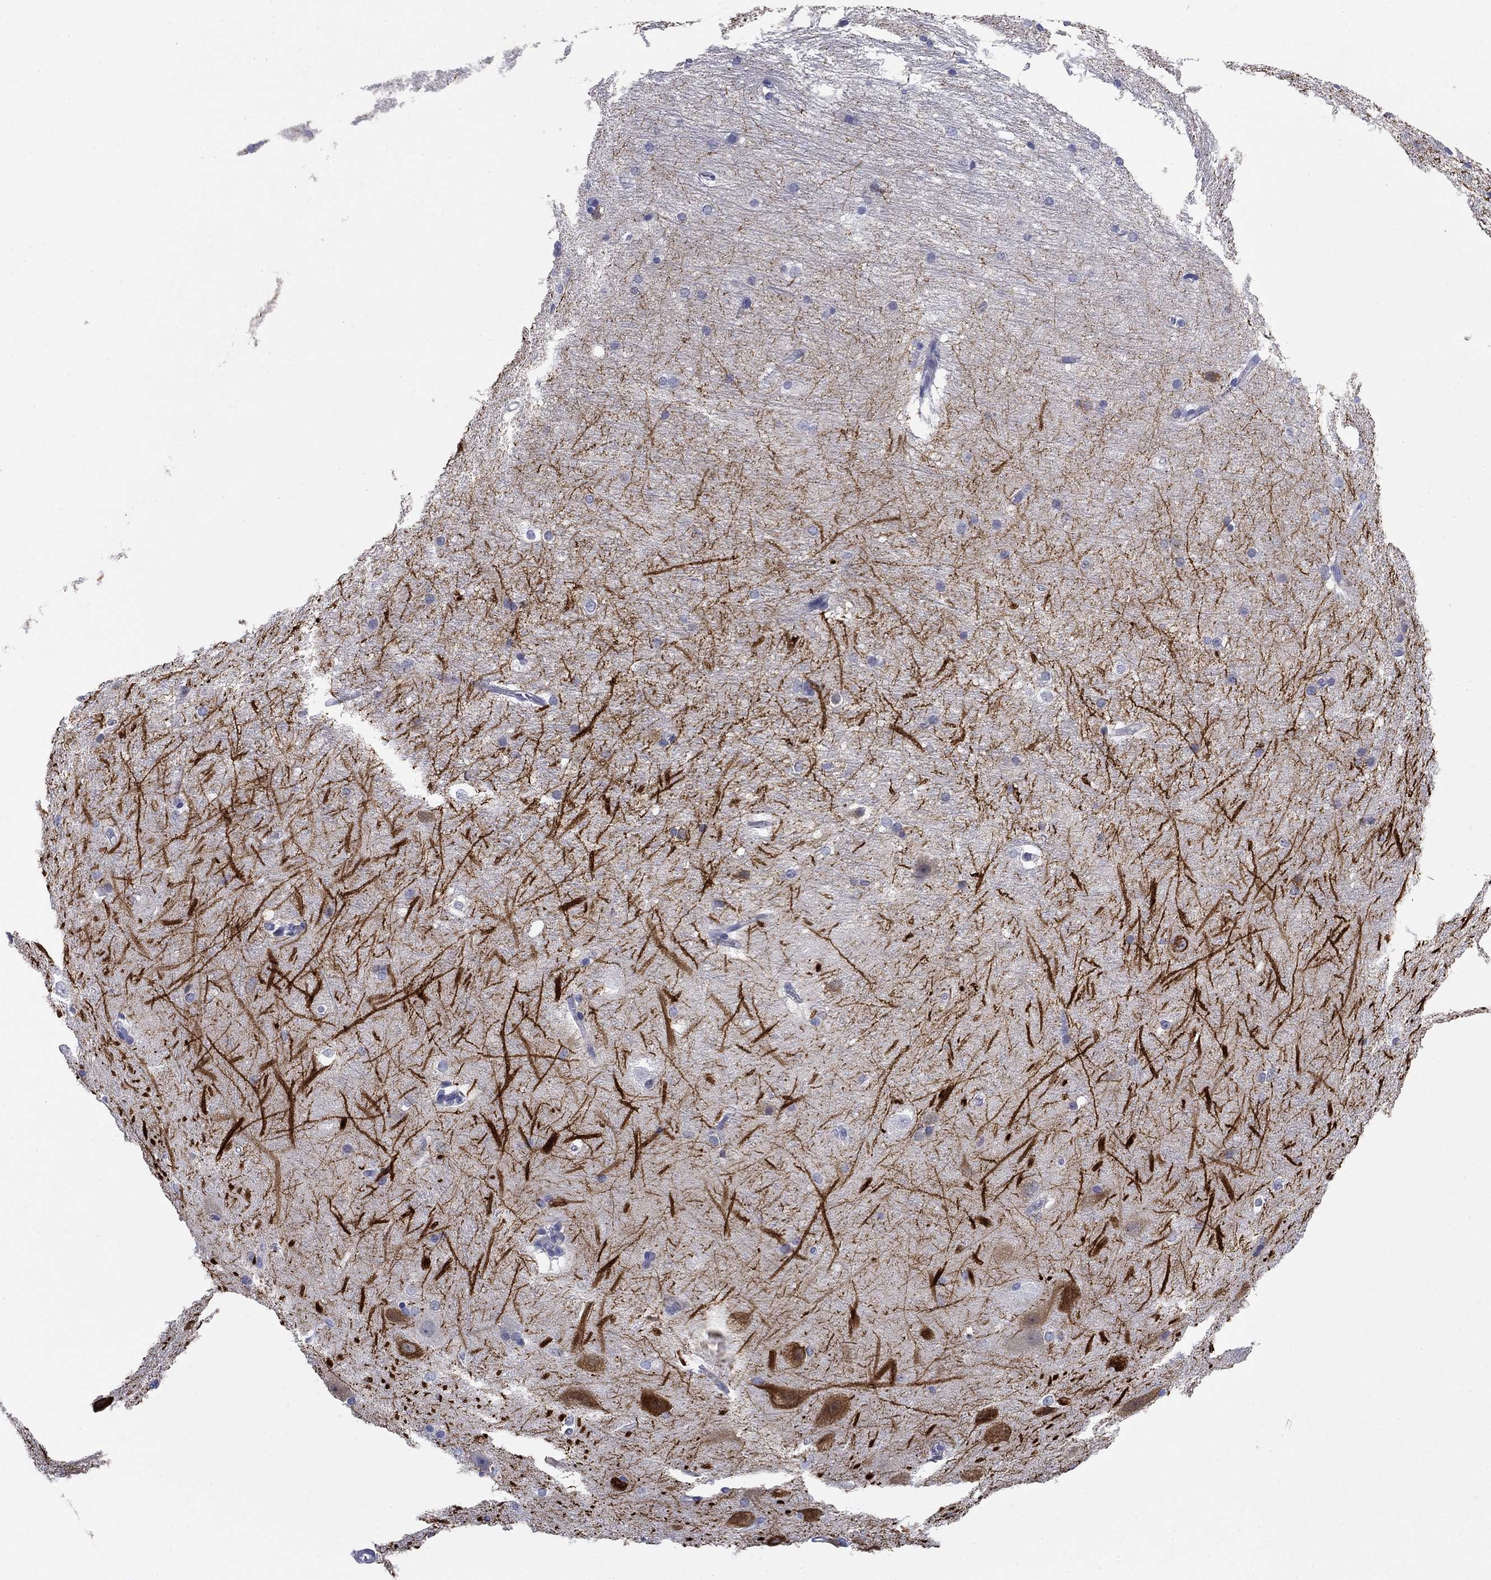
{"staining": {"intensity": "negative", "quantity": "none", "location": "none"}, "tissue": "hippocampus", "cell_type": "Glial cells", "image_type": "normal", "snomed": [{"axis": "morphology", "description": "Normal tissue, NOS"}, {"axis": "topography", "description": "Cerebral cortex"}, {"axis": "topography", "description": "Hippocampus"}], "caption": "Immunohistochemistry photomicrograph of unremarkable hippocampus stained for a protein (brown), which shows no positivity in glial cells. Brightfield microscopy of immunohistochemistry stained with DAB (3,3'-diaminobenzidine) (brown) and hematoxylin (blue), captured at high magnification.", "gene": "KCNH1", "patient": {"sex": "female", "age": 19}}